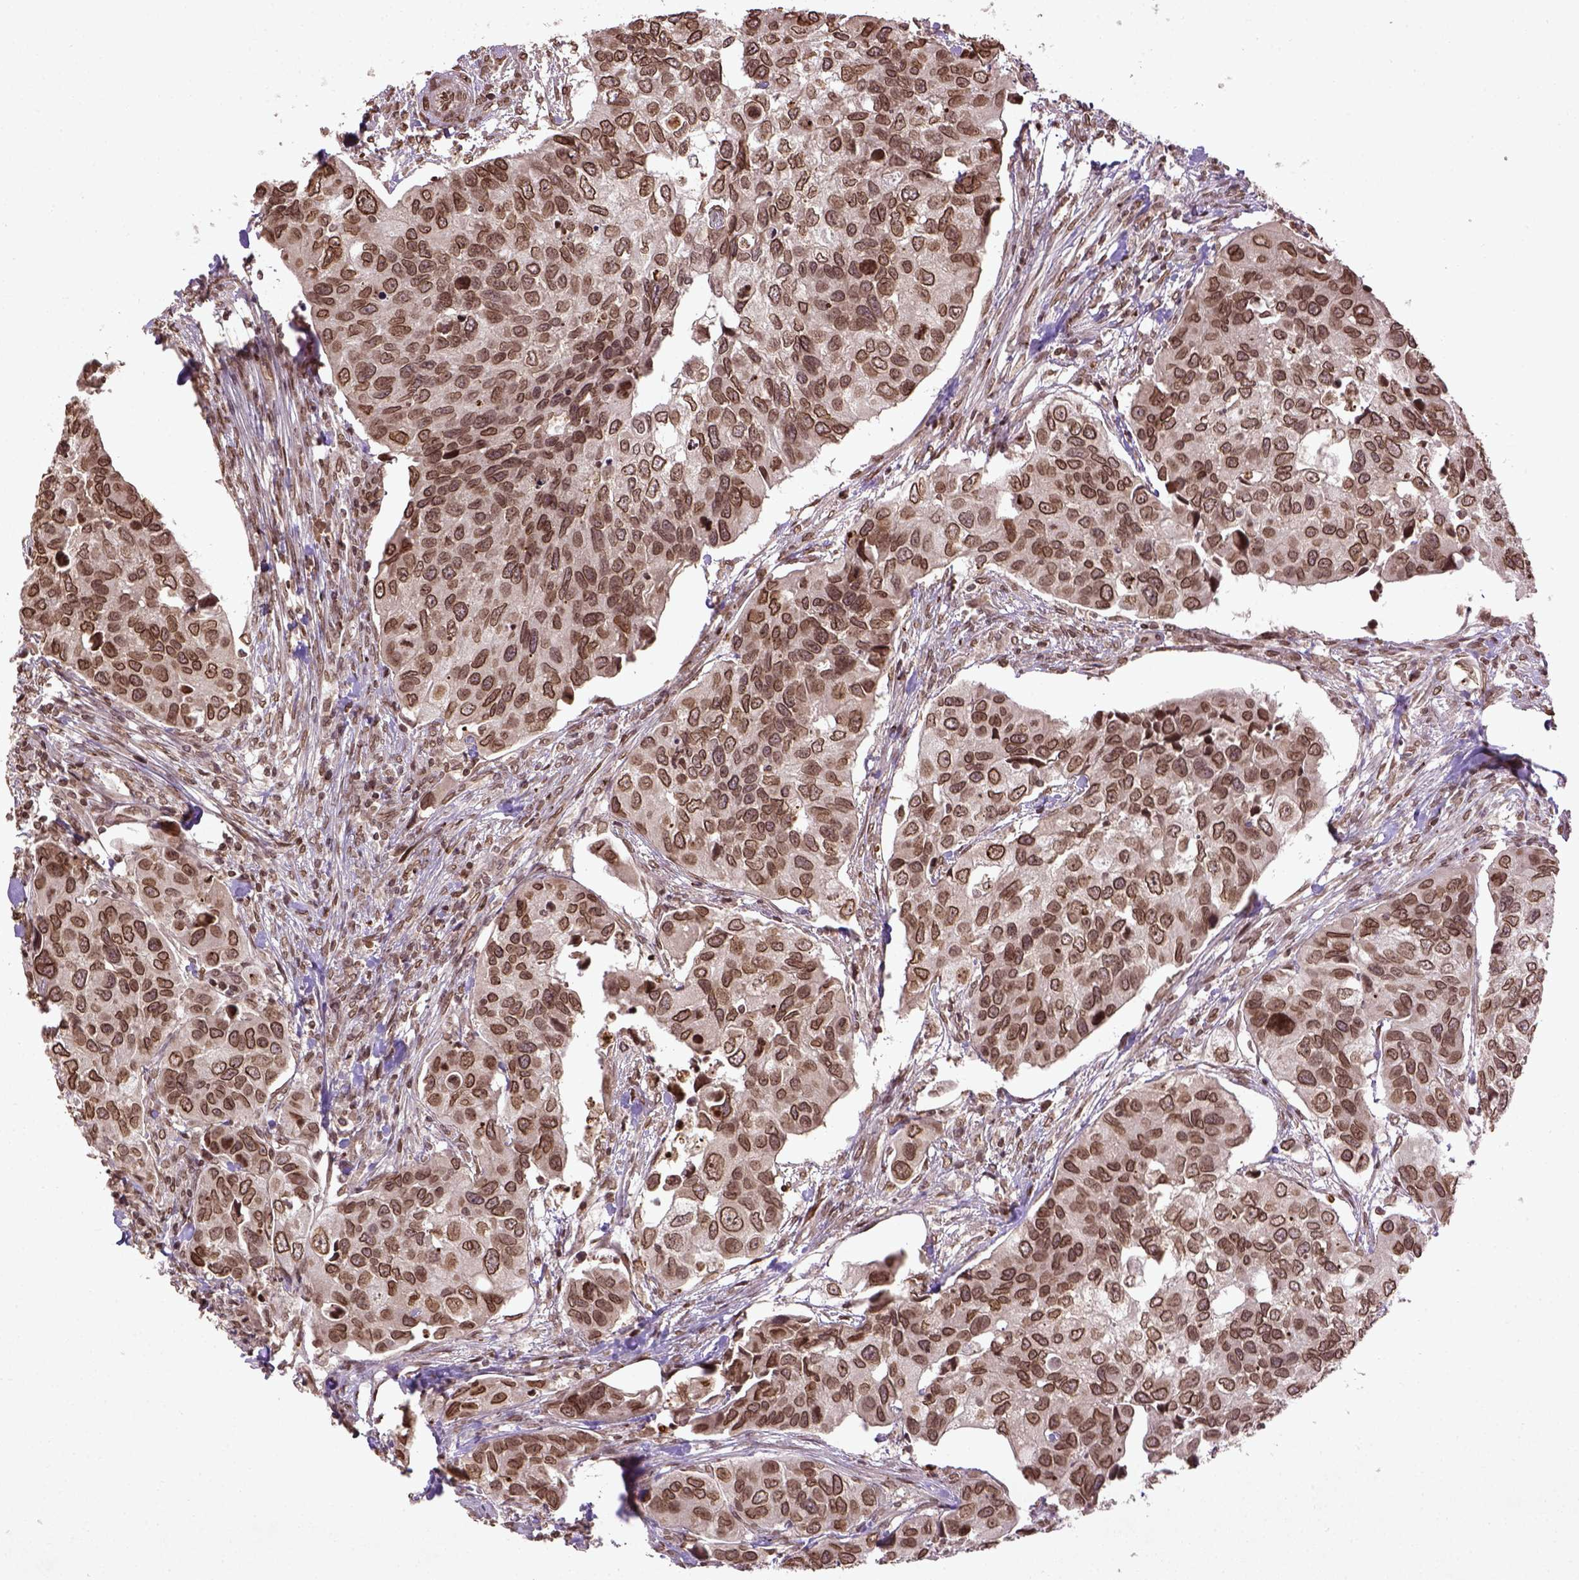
{"staining": {"intensity": "moderate", "quantity": ">75%", "location": "nuclear"}, "tissue": "urothelial cancer", "cell_type": "Tumor cells", "image_type": "cancer", "snomed": [{"axis": "morphology", "description": "Urothelial carcinoma, High grade"}, {"axis": "topography", "description": "Urinary bladder"}], "caption": "Tumor cells show medium levels of moderate nuclear positivity in approximately >75% of cells in urothelial cancer.", "gene": "BANF1", "patient": {"sex": "male", "age": 60}}